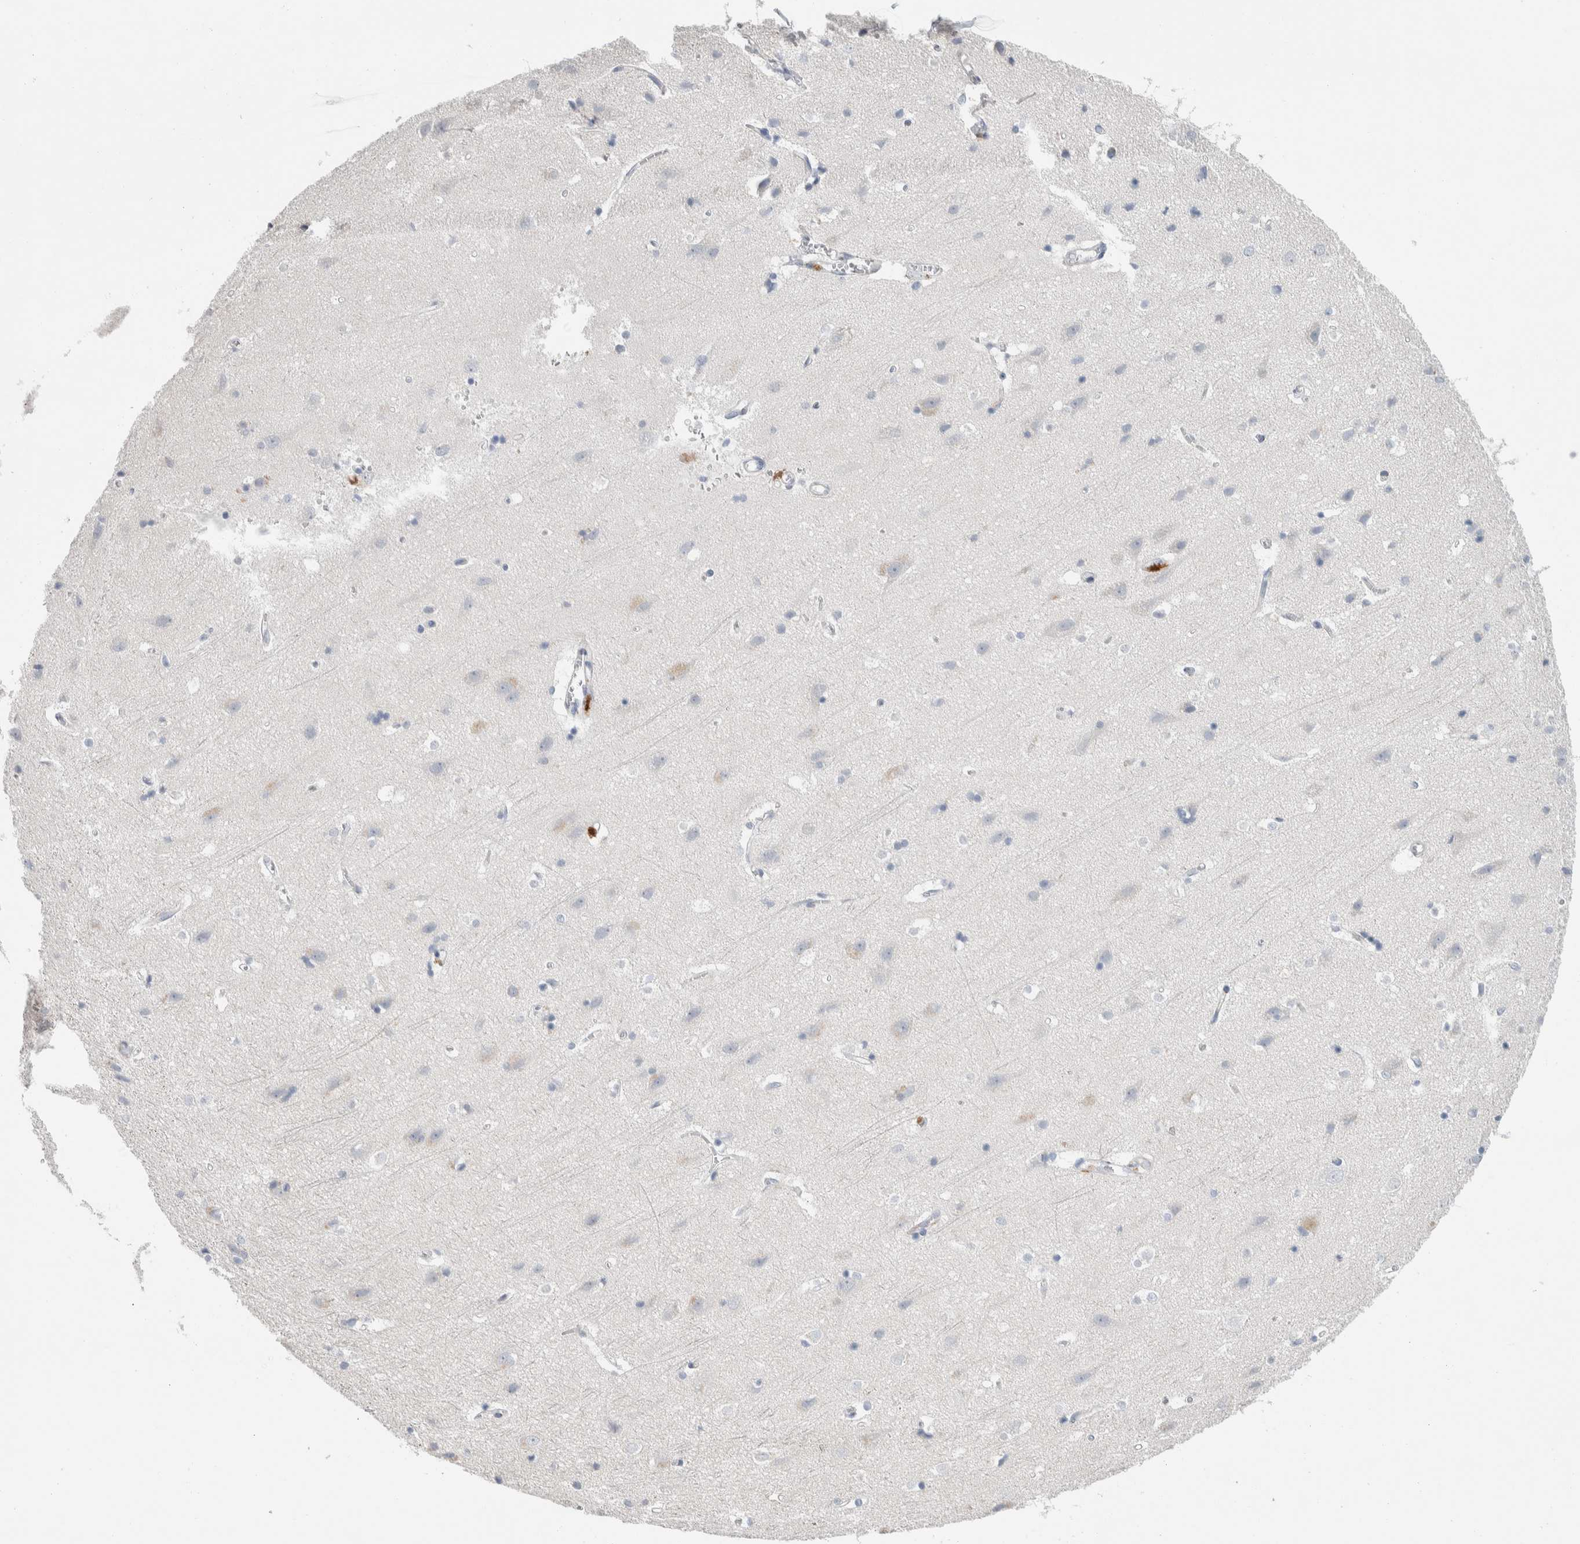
{"staining": {"intensity": "negative", "quantity": "none", "location": "none"}, "tissue": "cerebral cortex", "cell_type": "Endothelial cells", "image_type": "normal", "snomed": [{"axis": "morphology", "description": "Normal tissue, NOS"}, {"axis": "topography", "description": "Cerebral cortex"}], "caption": "Benign cerebral cortex was stained to show a protein in brown. There is no significant positivity in endothelial cells. (Brightfield microscopy of DAB (3,3'-diaminobenzidine) IHC at high magnification).", "gene": "ENGASE", "patient": {"sex": "male", "age": 54}}